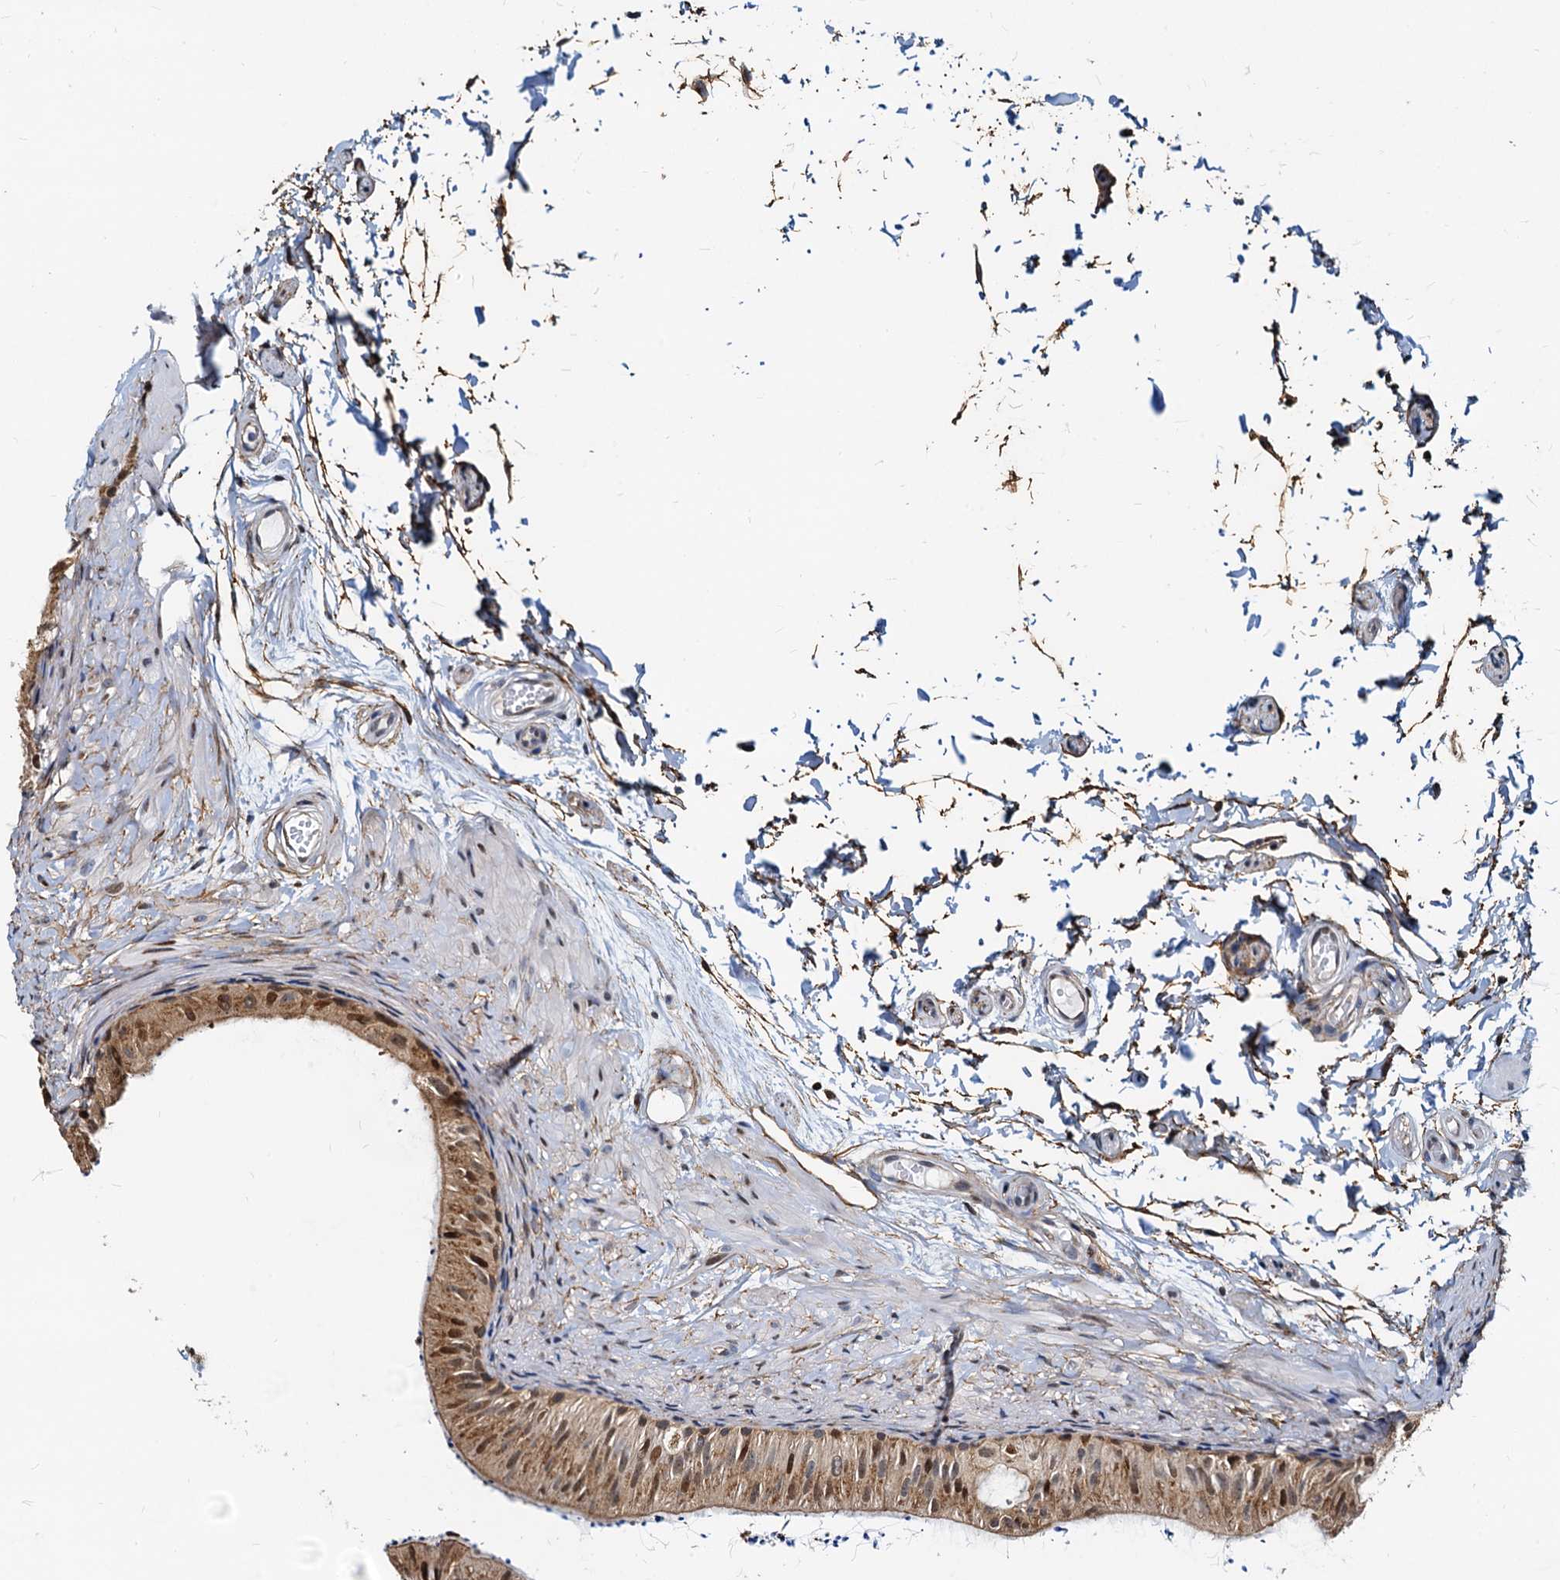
{"staining": {"intensity": "moderate", "quantity": "25%-75%", "location": "cytoplasmic/membranous,nuclear"}, "tissue": "epididymis", "cell_type": "Glandular cells", "image_type": "normal", "snomed": [{"axis": "morphology", "description": "Normal tissue, NOS"}, {"axis": "topography", "description": "Epididymis"}], "caption": "Protein staining of benign epididymis exhibits moderate cytoplasmic/membranous,nuclear positivity in about 25%-75% of glandular cells.", "gene": "PTGES3", "patient": {"sex": "male", "age": 50}}